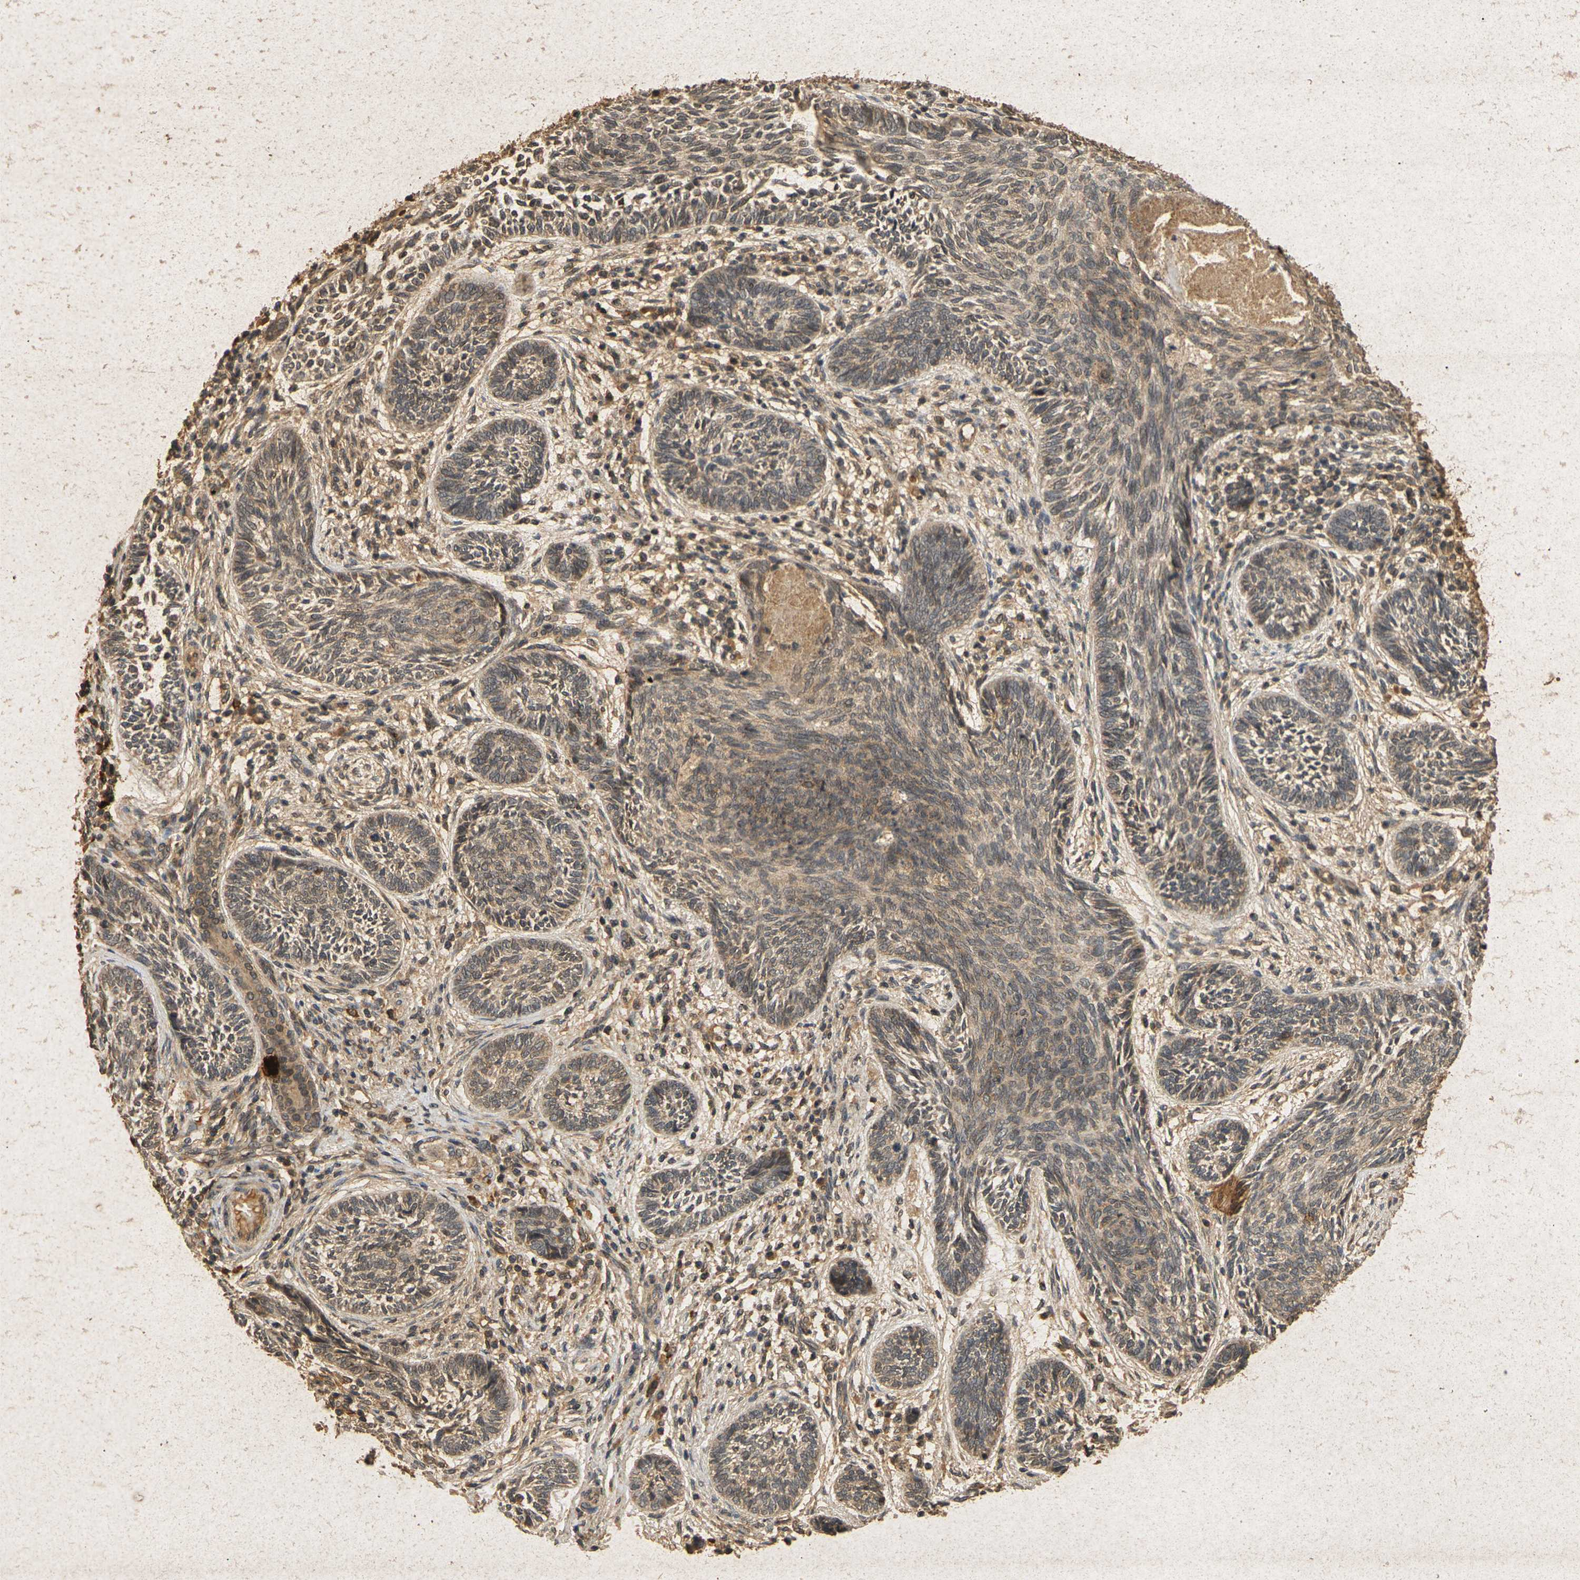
{"staining": {"intensity": "weak", "quantity": ">75%", "location": "cytoplasmic/membranous"}, "tissue": "skin cancer", "cell_type": "Tumor cells", "image_type": "cancer", "snomed": [{"axis": "morphology", "description": "Papilloma, NOS"}, {"axis": "morphology", "description": "Basal cell carcinoma"}, {"axis": "topography", "description": "Skin"}], "caption": "The micrograph demonstrates immunohistochemical staining of skin cancer. There is weak cytoplasmic/membranous staining is present in approximately >75% of tumor cells.", "gene": "ERN1", "patient": {"sex": "male", "age": 87}}